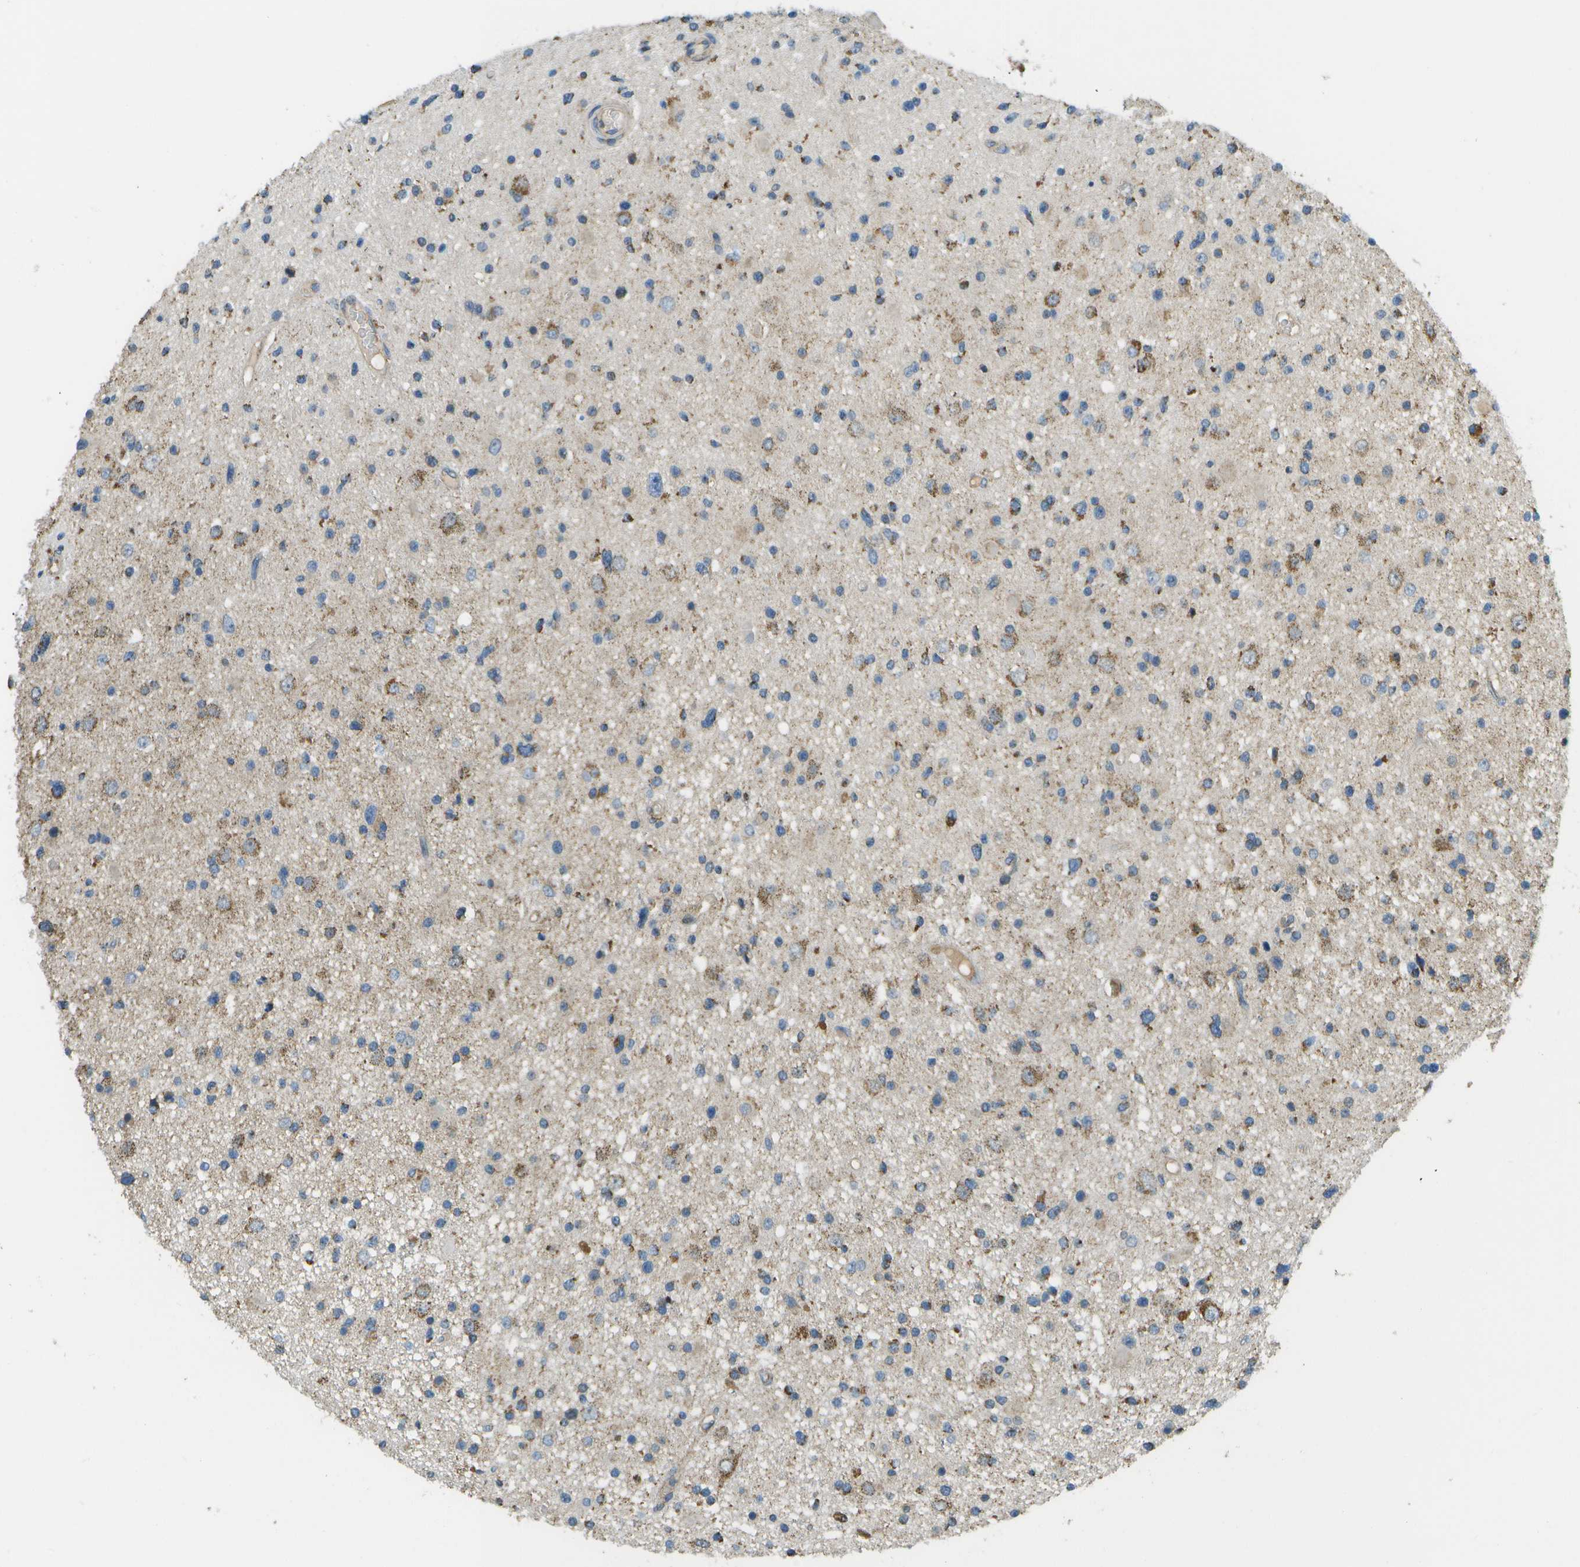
{"staining": {"intensity": "moderate", "quantity": "<25%", "location": "cytoplasmic/membranous"}, "tissue": "glioma", "cell_type": "Tumor cells", "image_type": "cancer", "snomed": [{"axis": "morphology", "description": "Glioma, malignant, High grade"}, {"axis": "topography", "description": "Brain"}], "caption": "Immunohistochemical staining of human high-grade glioma (malignant) demonstrates moderate cytoplasmic/membranous protein staining in approximately <25% of tumor cells. The protein is stained brown, and the nuclei are stained in blue (DAB IHC with brightfield microscopy, high magnification).", "gene": "NRK", "patient": {"sex": "male", "age": 33}}